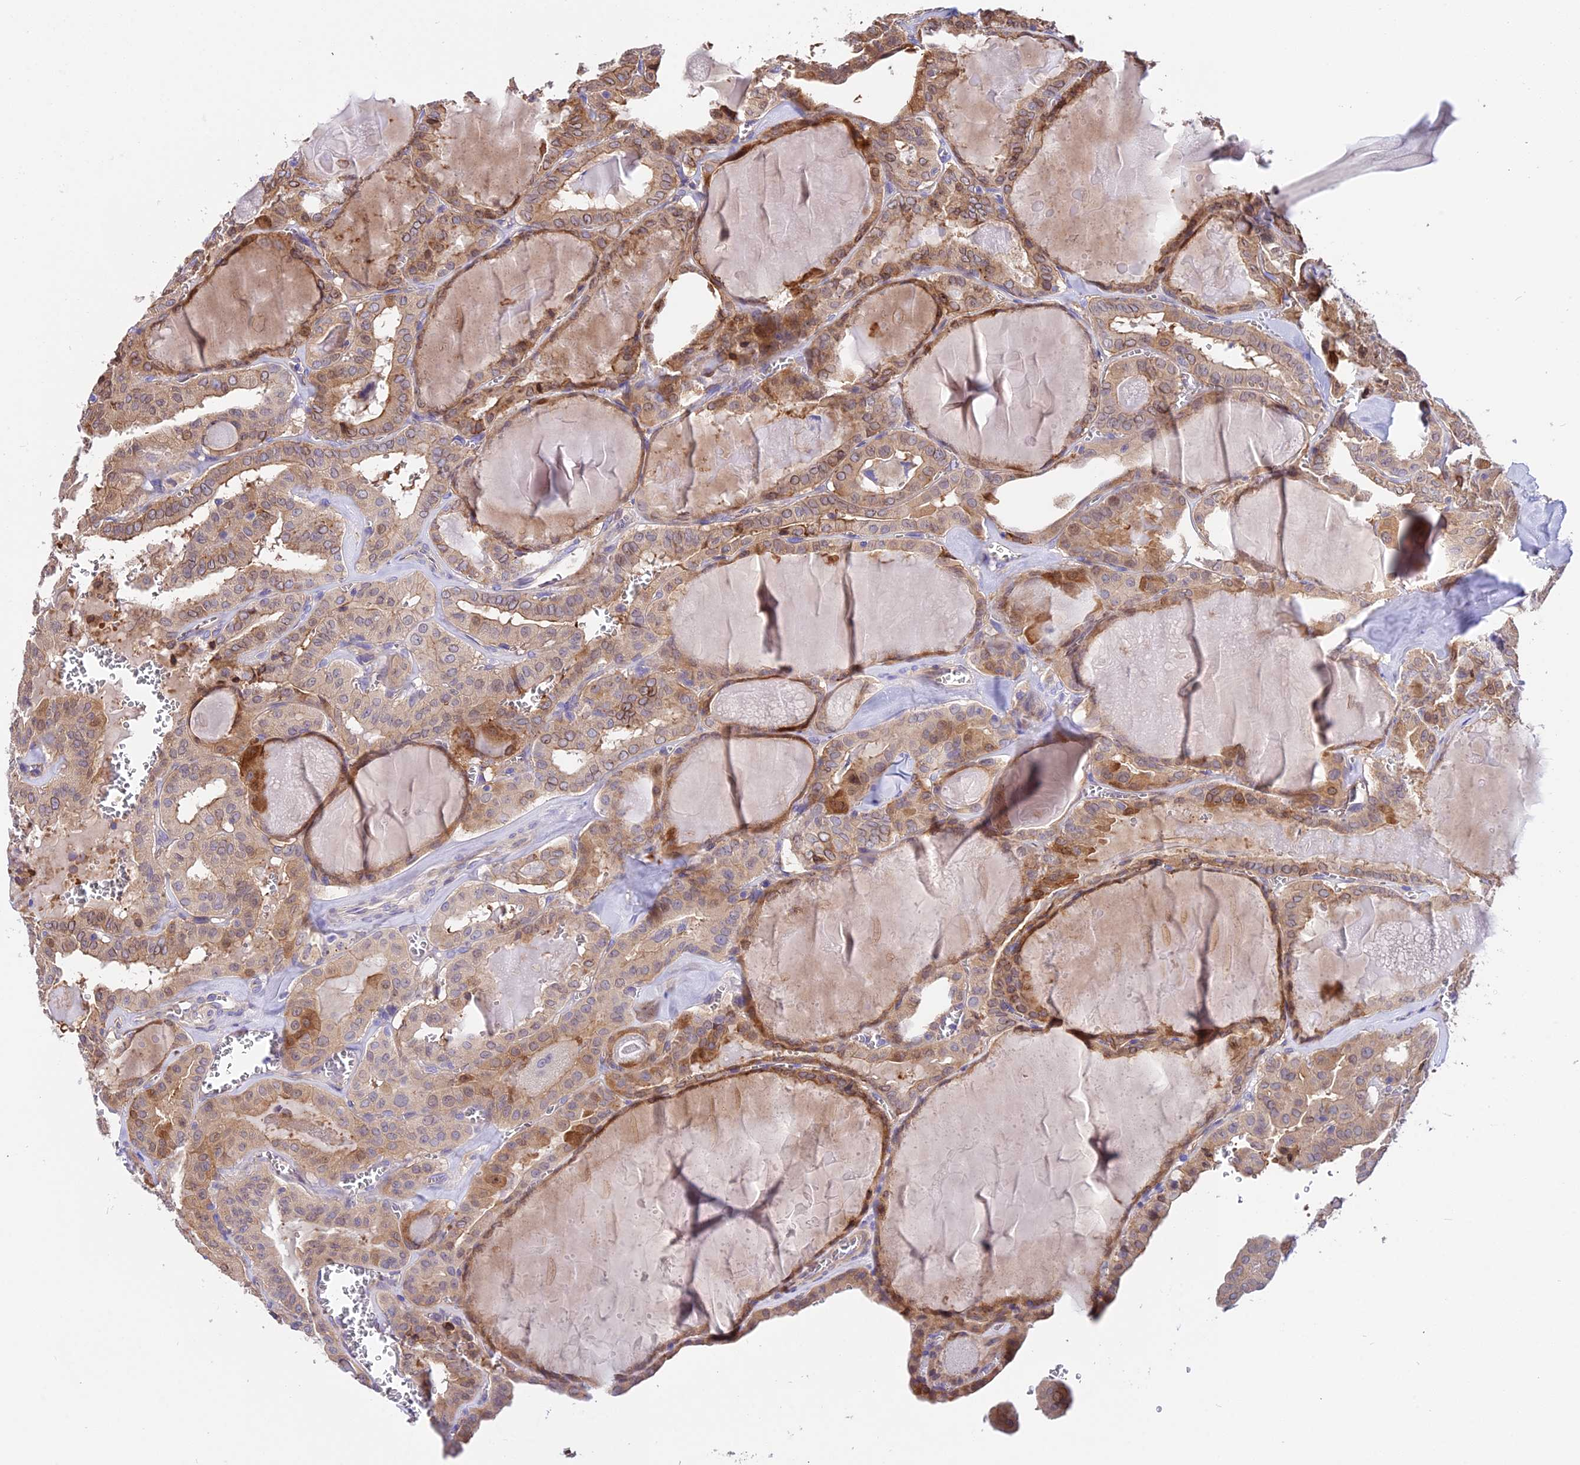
{"staining": {"intensity": "moderate", "quantity": ">75%", "location": "cytoplasmic/membranous,nuclear"}, "tissue": "thyroid cancer", "cell_type": "Tumor cells", "image_type": "cancer", "snomed": [{"axis": "morphology", "description": "Papillary adenocarcinoma, NOS"}, {"axis": "topography", "description": "Thyroid gland"}], "caption": "Immunohistochemistry (IHC) photomicrograph of human thyroid cancer (papillary adenocarcinoma) stained for a protein (brown), which demonstrates medium levels of moderate cytoplasmic/membranous and nuclear expression in approximately >75% of tumor cells.", "gene": "TRIM43B", "patient": {"sex": "male", "age": 52}}